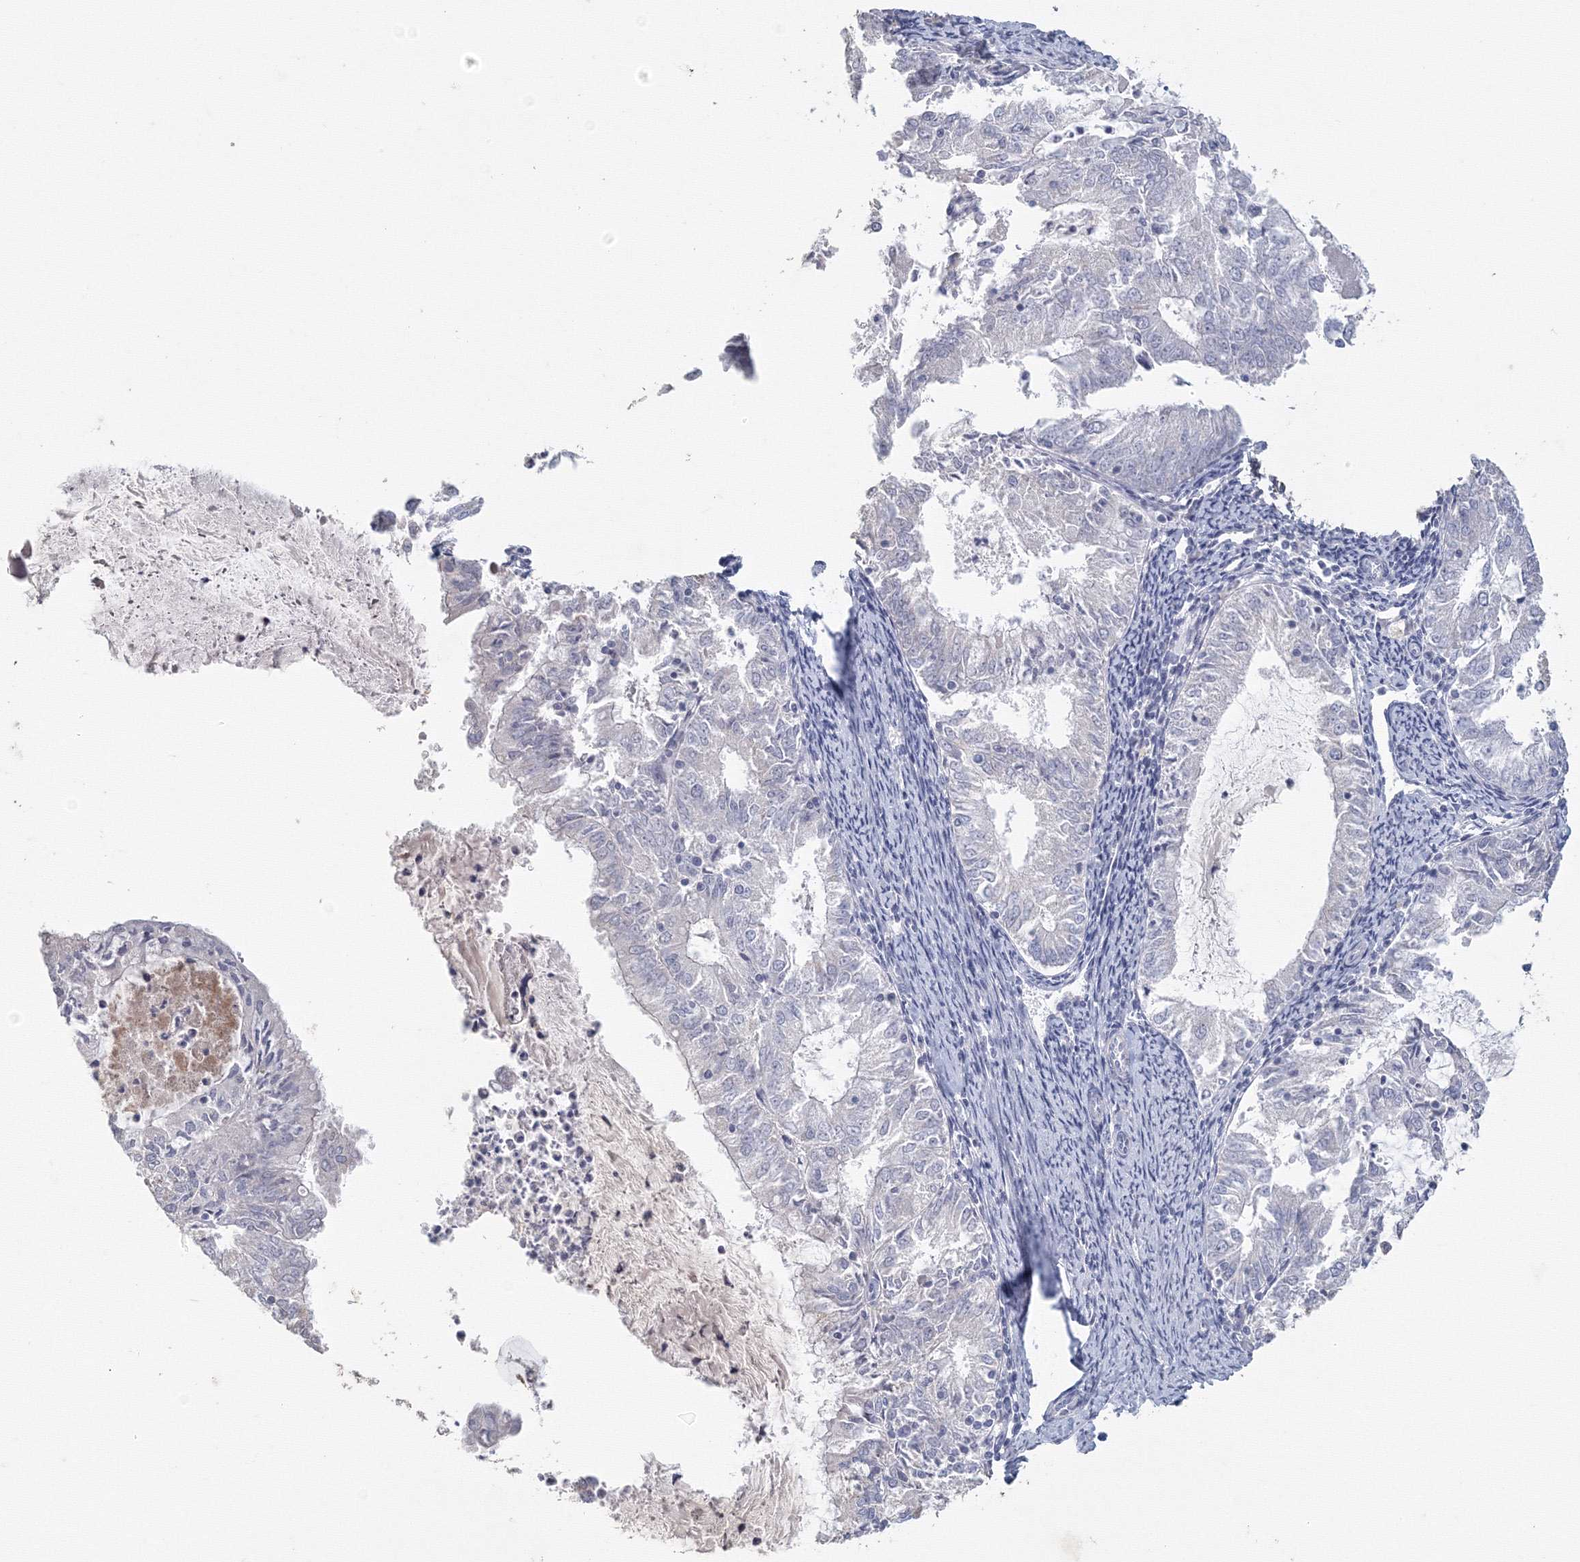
{"staining": {"intensity": "negative", "quantity": "none", "location": "none"}, "tissue": "endometrial cancer", "cell_type": "Tumor cells", "image_type": "cancer", "snomed": [{"axis": "morphology", "description": "Adenocarcinoma, NOS"}, {"axis": "topography", "description": "Endometrium"}], "caption": "Immunohistochemistry histopathology image of endometrial cancer (adenocarcinoma) stained for a protein (brown), which shows no positivity in tumor cells.", "gene": "TACC2", "patient": {"sex": "female", "age": 57}}